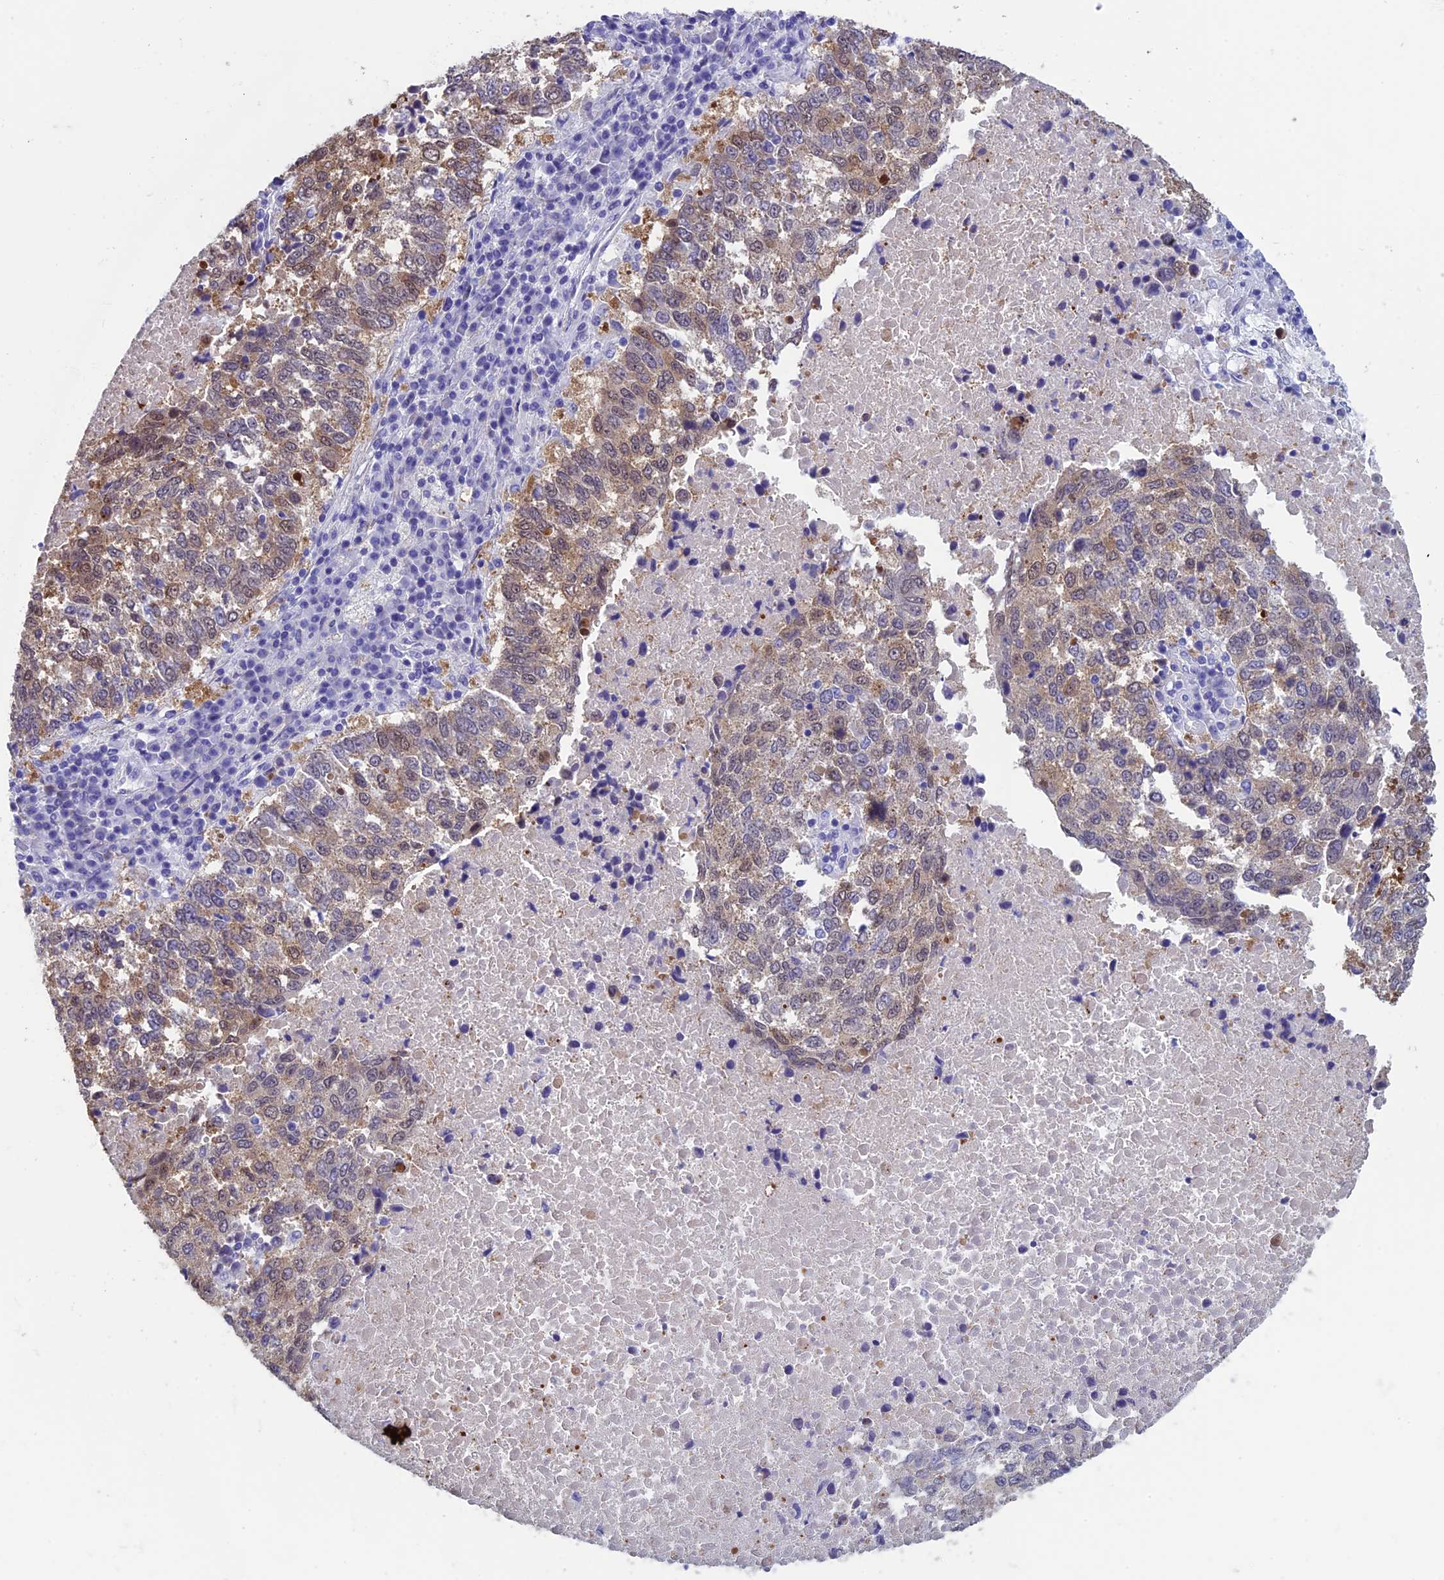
{"staining": {"intensity": "weak", "quantity": ">75%", "location": "cytoplasmic/membranous"}, "tissue": "lung cancer", "cell_type": "Tumor cells", "image_type": "cancer", "snomed": [{"axis": "morphology", "description": "Squamous cell carcinoma, NOS"}, {"axis": "topography", "description": "Lung"}], "caption": "IHC micrograph of human lung cancer (squamous cell carcinoma) stained for a protein (brown), which demonstrates low levels of weak cytoplasmic/membranous positivity in about >75% of tumor cells.", "gene": "ADH7", "patient": {"sex": "male", "age": 73}}